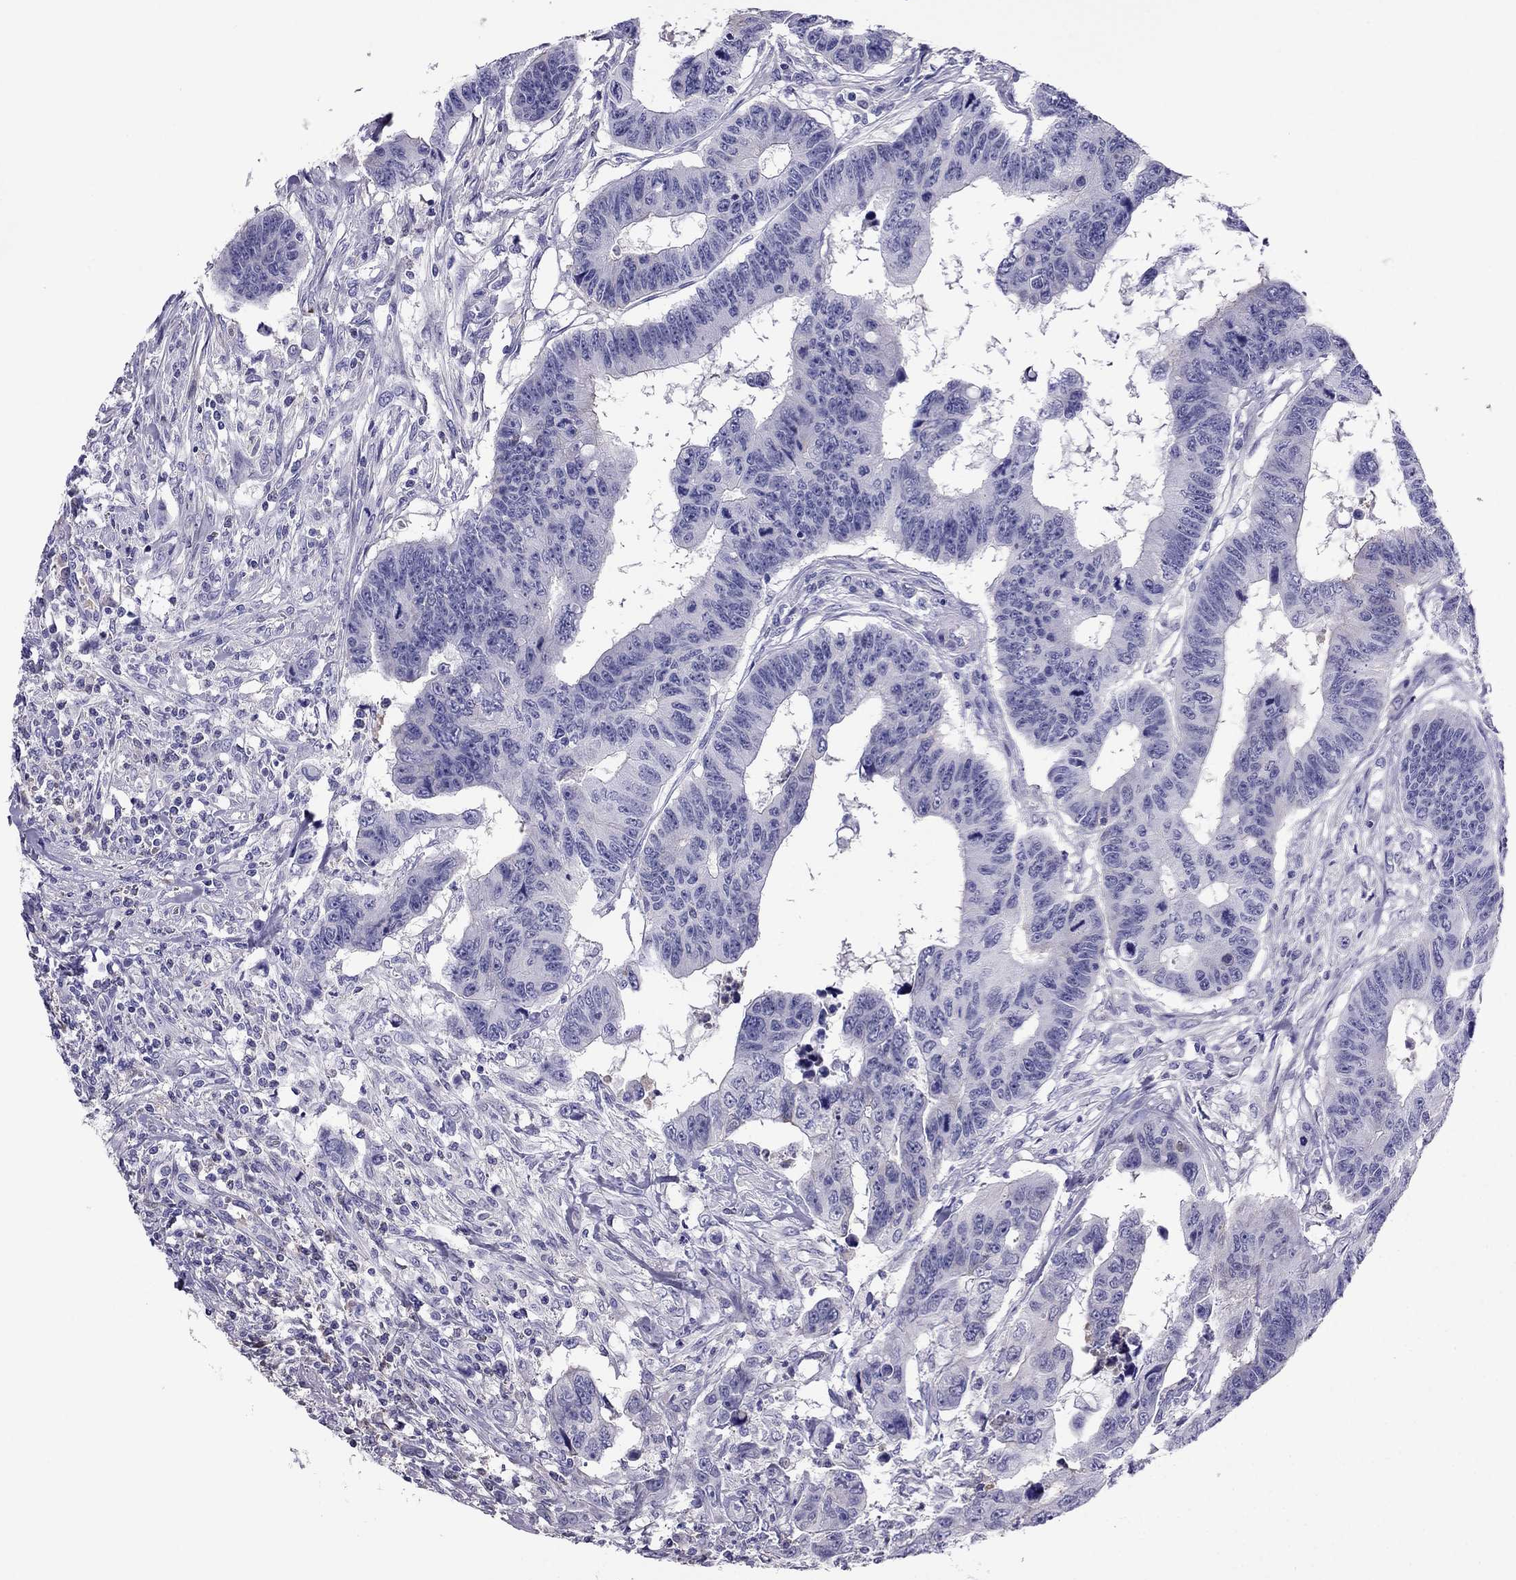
{"staining": {"intensity": "negative", "quantity": "none", "location": "none"}, "tissue": "colorectal cancer", "cell_type": "Tumor cells", "image_type": "cancer", "snomed": [{"axis": "morphology", "description": "Adenocarcinoma, NOS"}, {"axis": "topography", "description": "Rectum"}], "caption": "Immunohistochemistry (IHC) micrograph of colorectal adenocarcinoma stained for a protein (brown), which displays no expression in tumor cells.", "gene": "TBC1D21", "patient": {"sex": "female", "age": 85}}